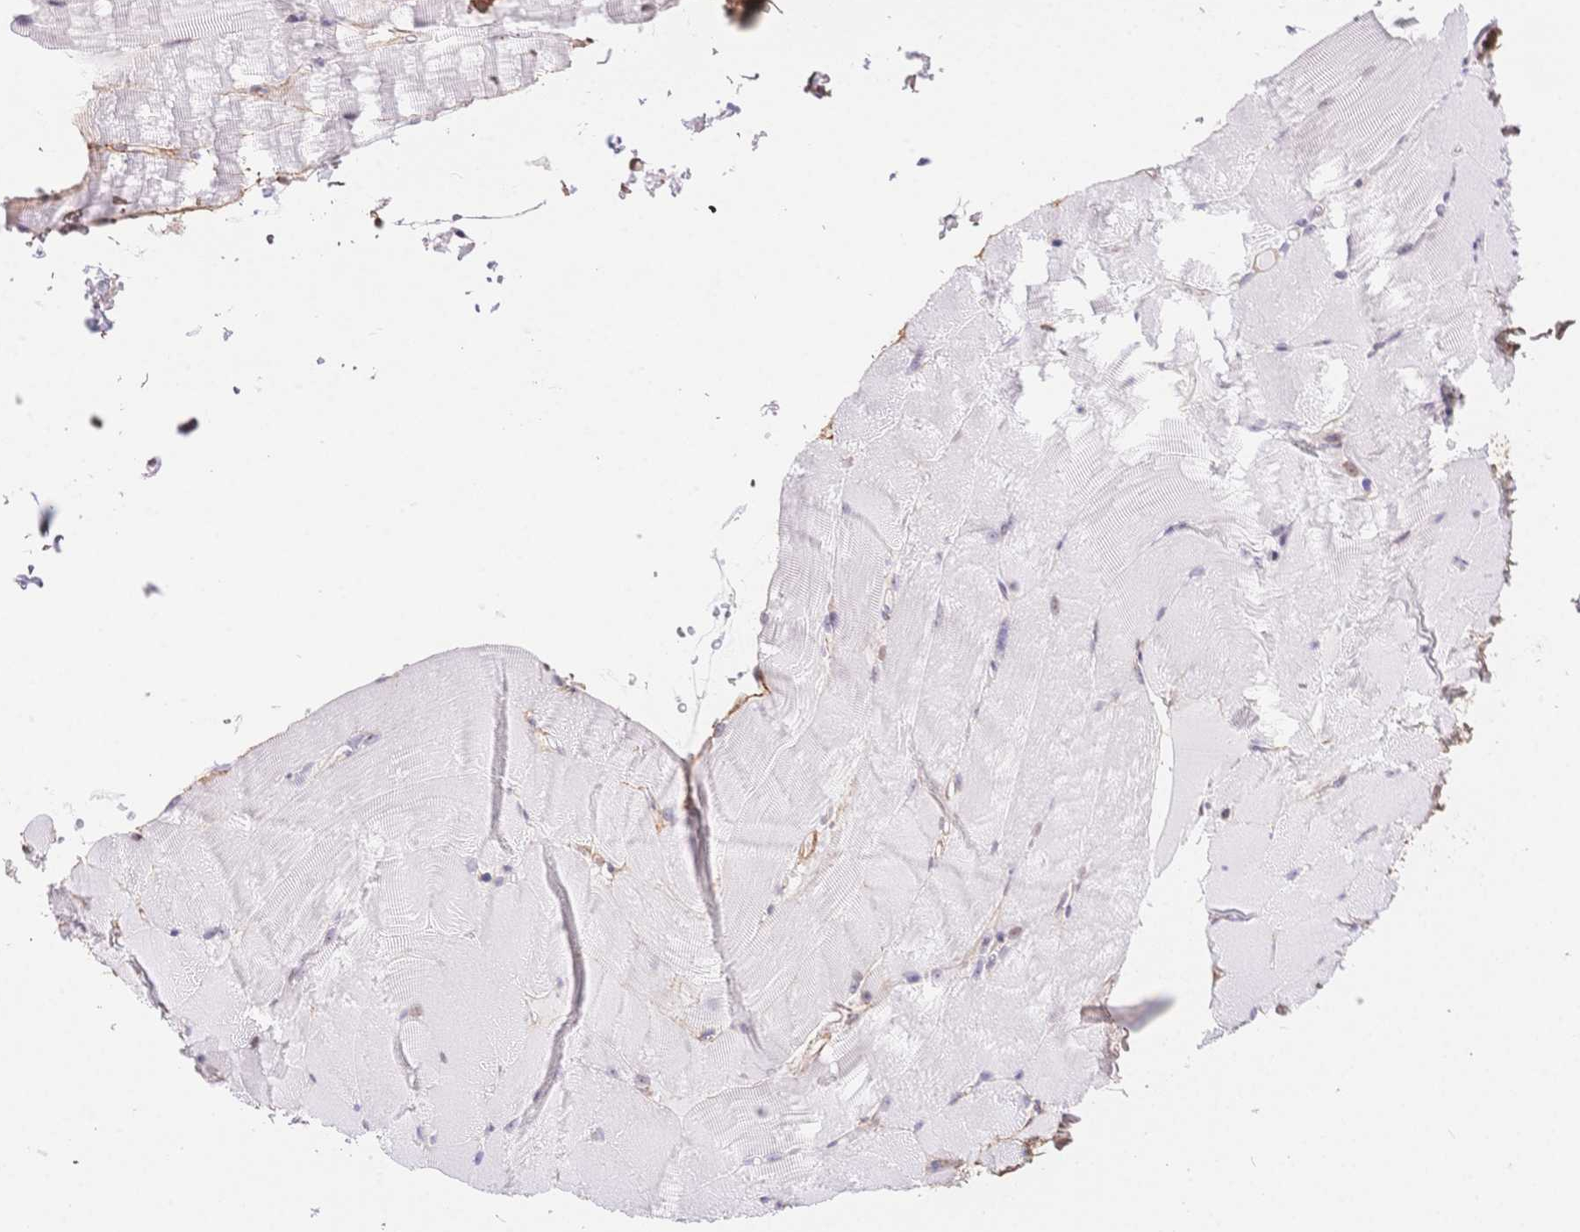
{"staining": {"intensity": "moderate", "quantity": "<25%", "location": "cytoplasmic/membranous"}, "tissue": "skeletal muscle", "cell_type": "Myocytes", "image_type": "normal", "snomed": [{"axis": "morphology", "description": "Normal tissue, NOS"}, {"axis": "topography", "description": "Skeletal muscle"}], "caption": "Moderate cytoplasmic/membranous expression is identified in about <25% of myocytes in benign skeletal muscle. The protein of interest is stained brown, and the nuclei are stained in blue (DAB IHC with brightfield microscopy, high magnification).", "gene": "PDZD2", "patient": {"sex": "female", "age": 37}}